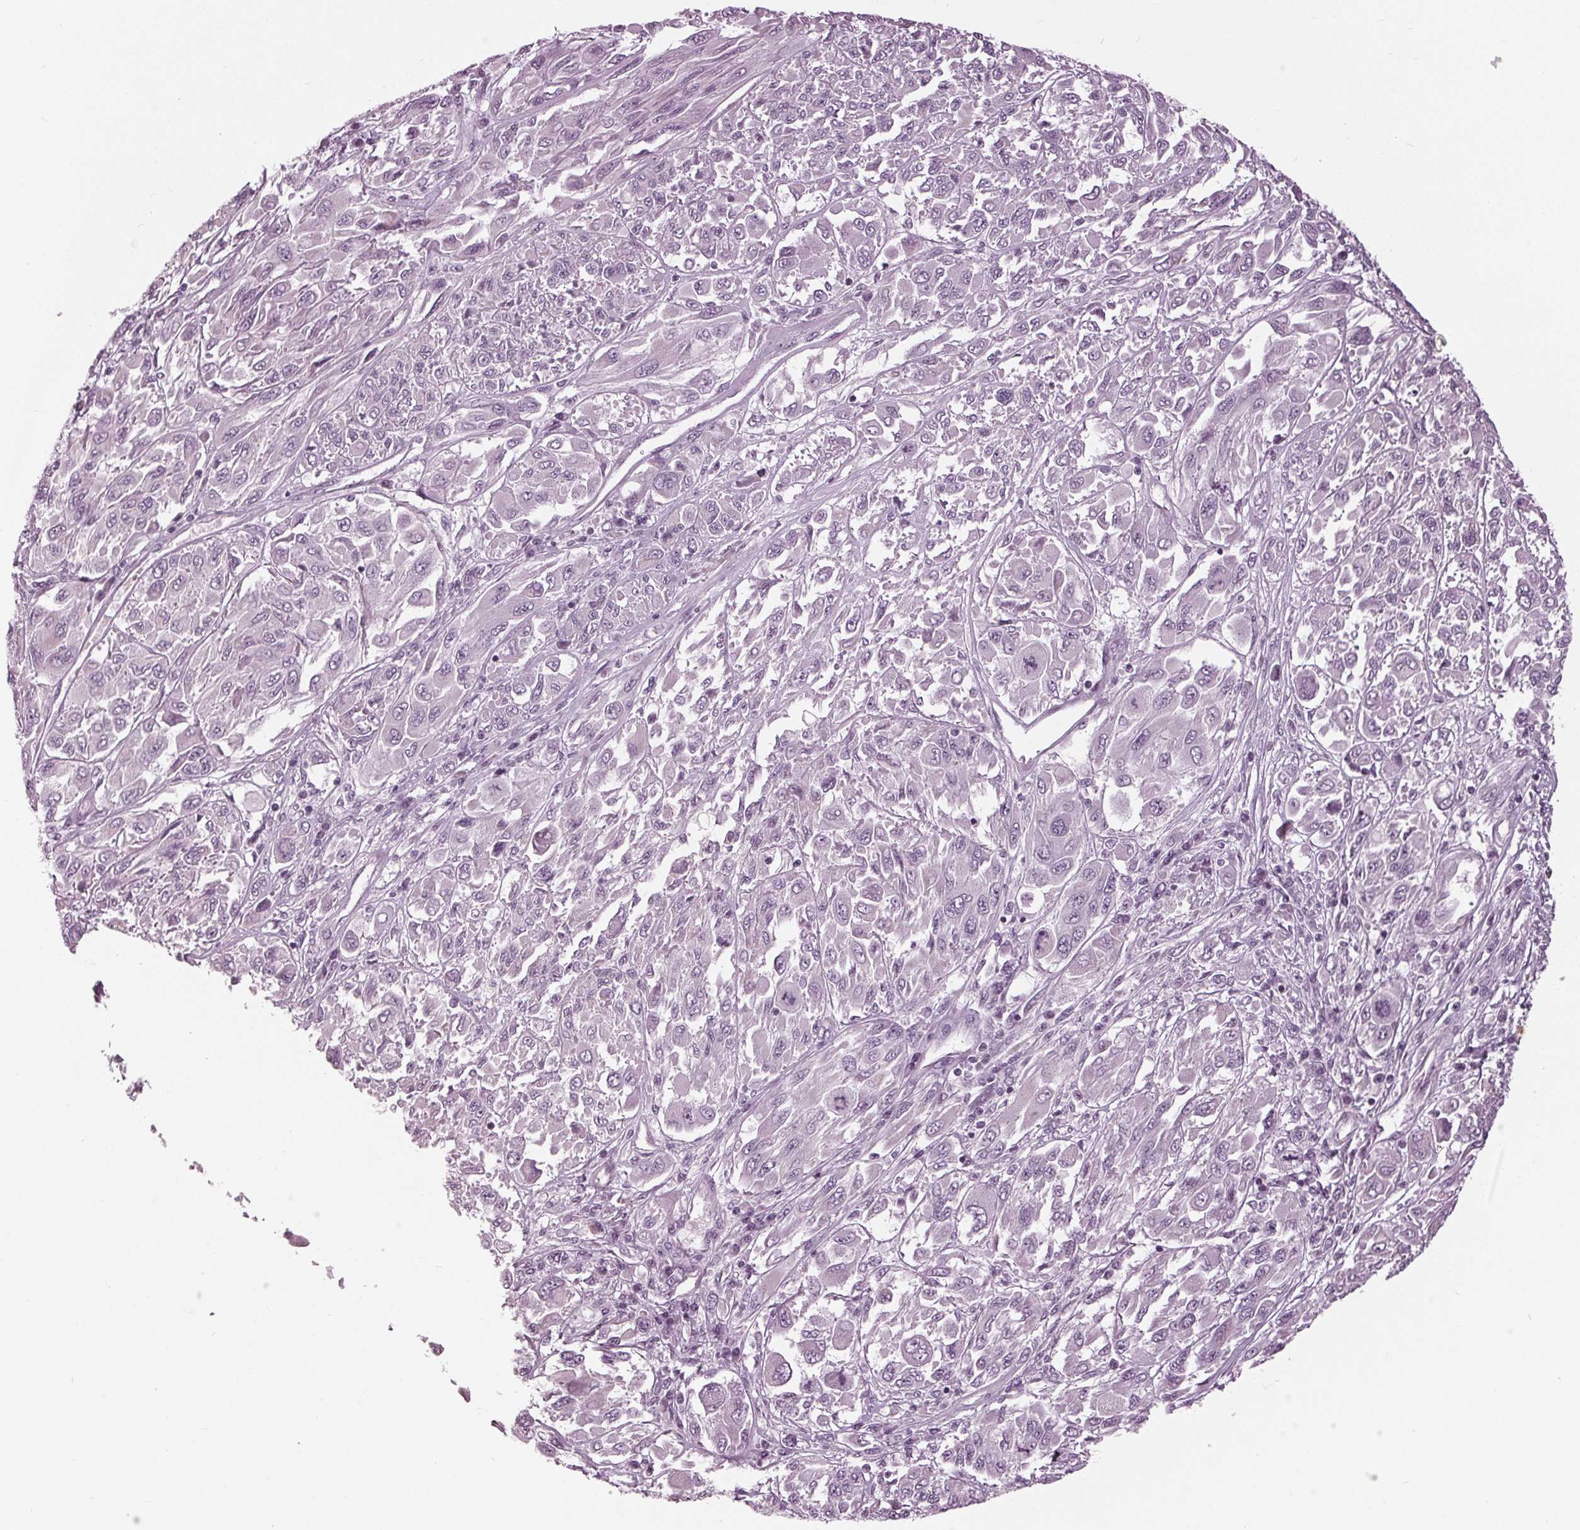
{"staining": {"intensity": "negative", "quantity": "none", "location": "none"}, "tissue": "melanoma", "cell_type": "Tumor cells", "image_type": "cancer", "snomed": [{"axis": "morphology", "description": "Malignant melanoma, NOS"}, {"axis": "topography", "description": "Skin"}], "caption": "High magnification brightfield microscopy of malignant melanoma stained with DAB (3,3'-diaminobenzidine) (brown) and counterstained with hematoxylin (blue): tumor cells show no significant positivity.", "gene": "CLN6", "patient": {"sex": "female", "age": 91}}